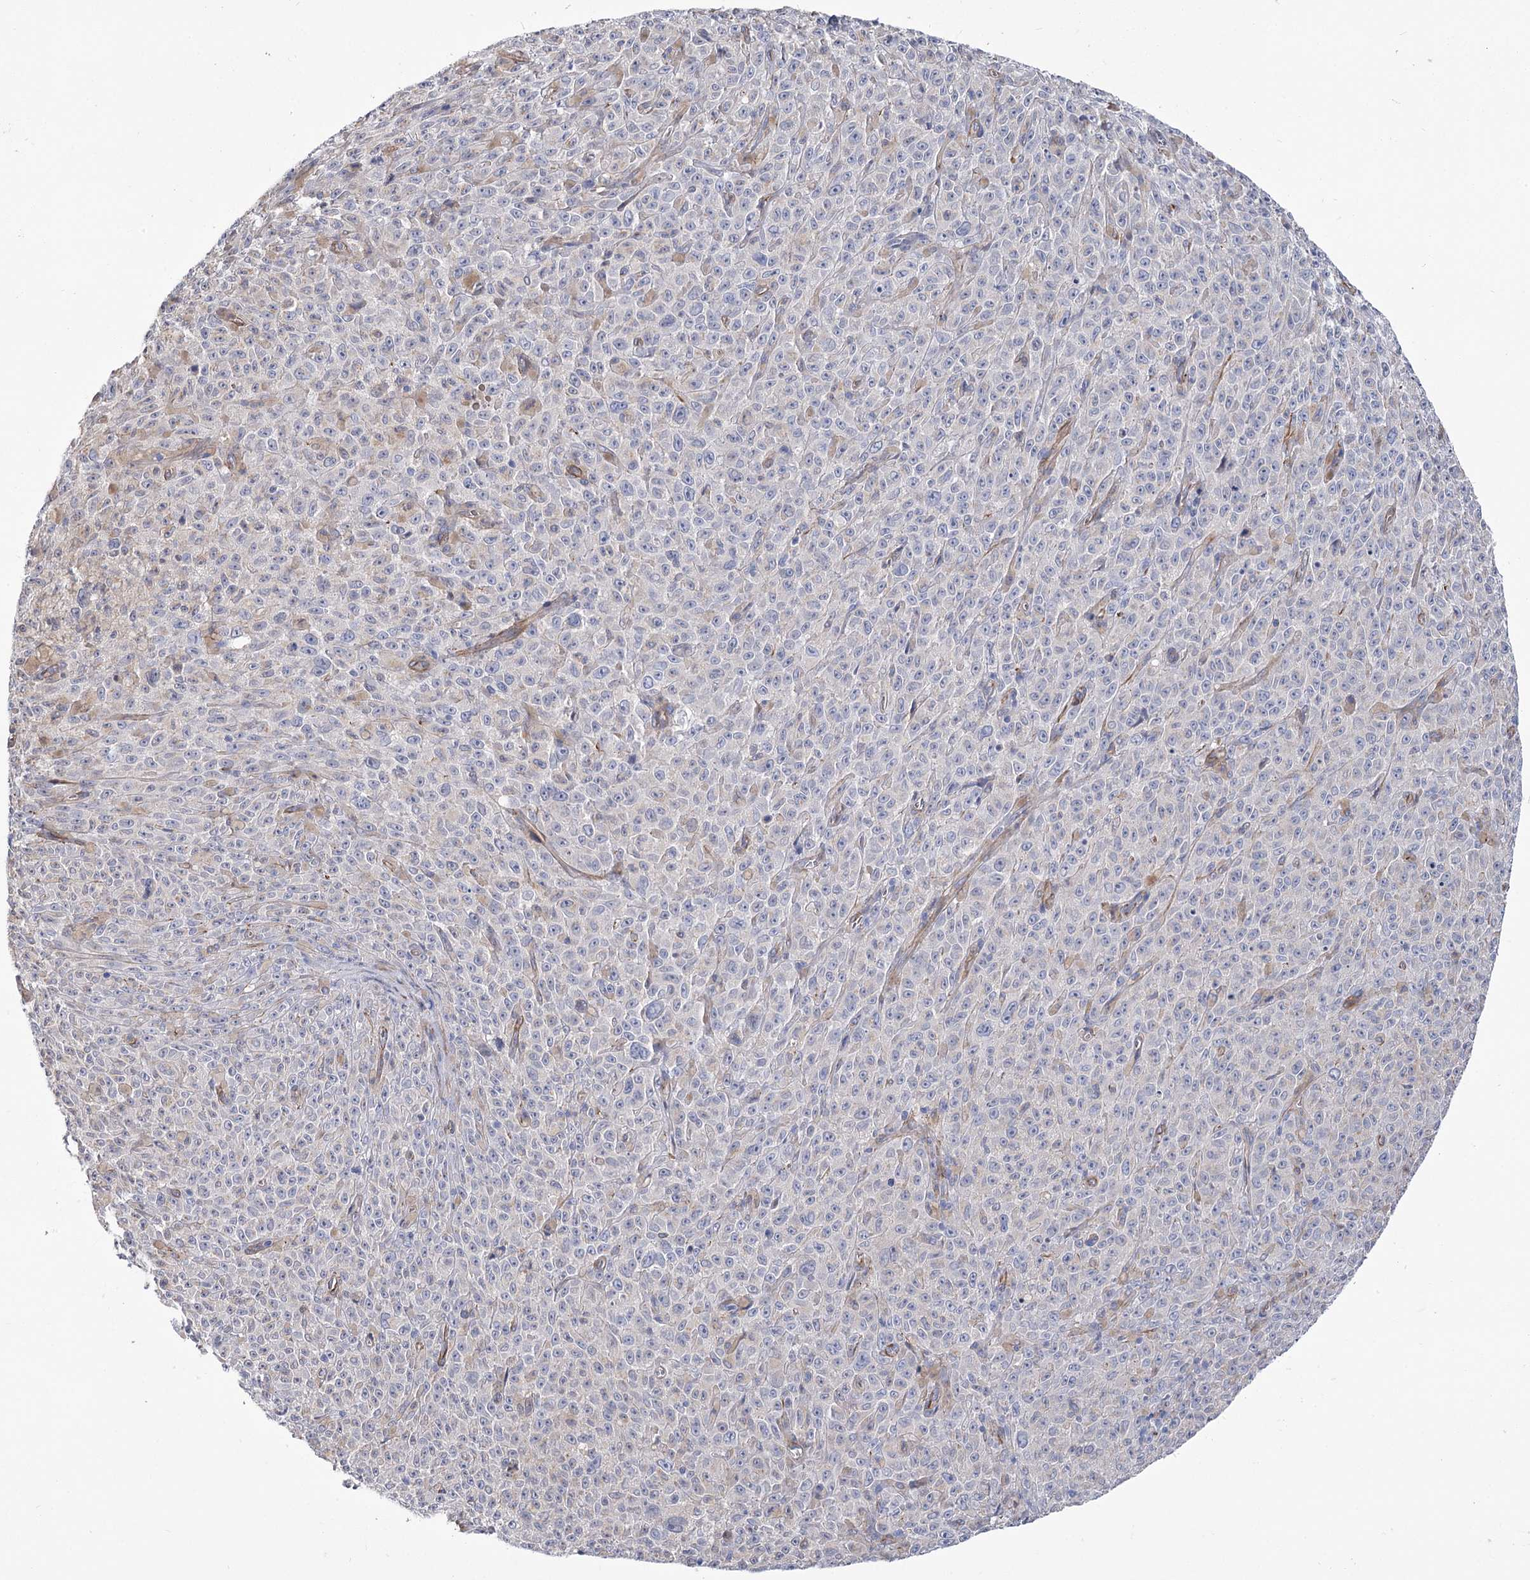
{"staining": {"intensity": "negative", "quantity": "none", "location": "none"}, "tissue": "melanoma", "cell_type": "Tumor cells", "image_type": "cancer", "snomed": [{"axis": "morphology", "description": "Malignant melanoma, NOS"}, {"axis": "topography", "description": "Skin"}], "caption": "Melanoma stained for a protein using immunohistochemistry (IHC) displays no expression tumor cells.", "gene": "WASHC3", "patient": {"sex": "female", "age": 82}}